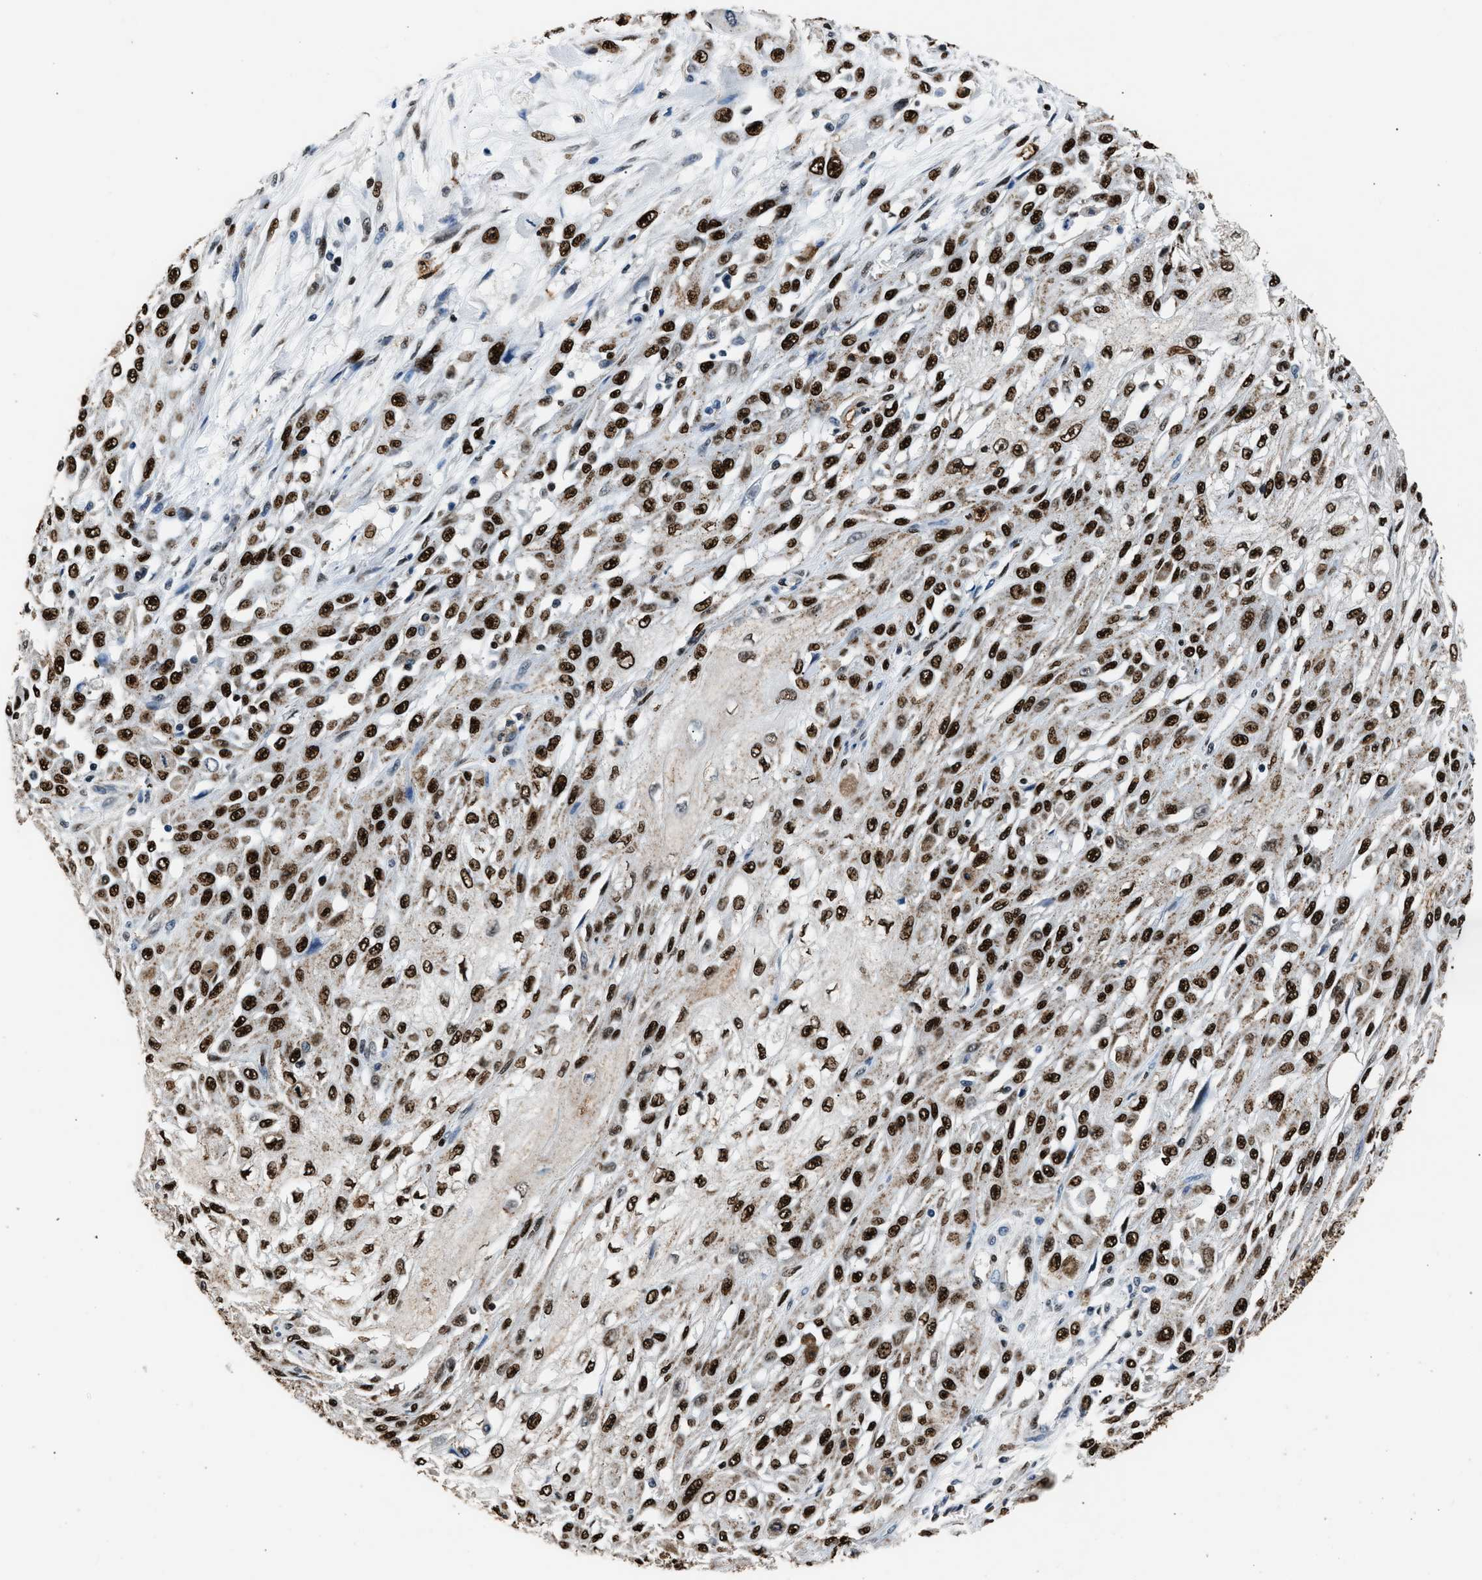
{"staining": {"intensity": "strong", "quantity": ">75%", "location": "nuclear"}, "tissue": "skin cancer", "cell_type": "Tumor cells", "image_type": "cancer", "snomed": [{"axis": "morphology", "description": "Squamous cell carcinoma, NOS"}, {"axis": "morphology", "description": "Squamous cell carcinoma, metastatic, NOS"}, {"axis": "topography", "description": "Skin"}, {"axis": "topography", "description": "Lymph node"}], "caption": "Protein expression analysis of human metastatic squamous cell carcinoma (skin) reveals strong nuclear expression in about >75% of tumor cells.", "gene": "SAFB", "patient": {"sex": "male", "age": 75}}